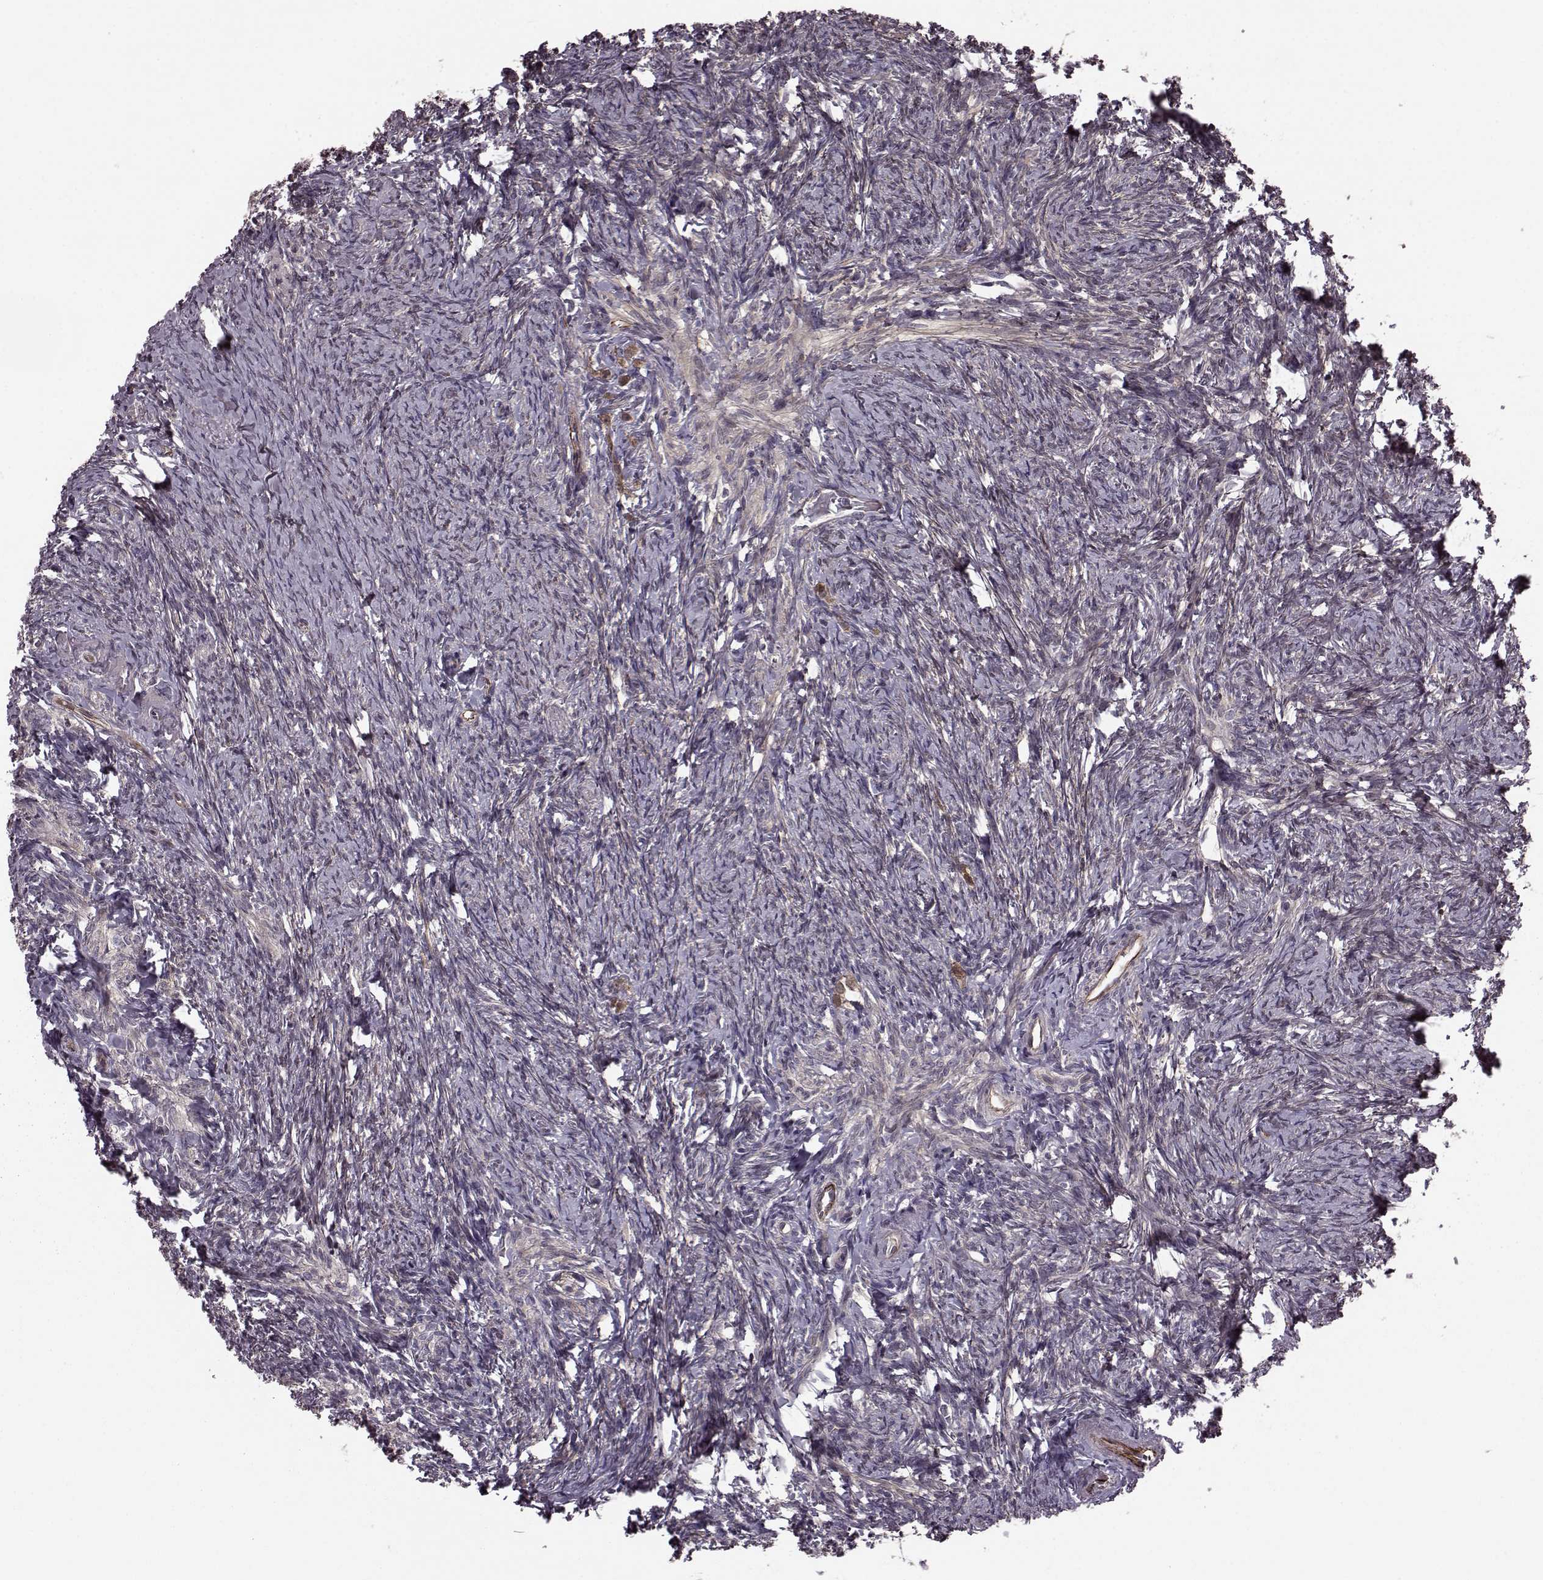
{"staining": {"intensity": "strong", "quantity": "25%-75%", "location": "cytoplasmic/membranous"}, "tissue": "ovary", "cell_type": "Follicle cells", "image_type": "normal", "snomed": [{"axis": "morphology", "description": "Normal tissue, NOS"}, {"axis": "topography", "description": "Ovary"}], "caption": "Strong cytoplasmic/membranous positivity is present in about 25%-75% of follicle cells in normal ovary.", "gene": "SYNPO", "patient": {"sex": "female", "age": 72}}